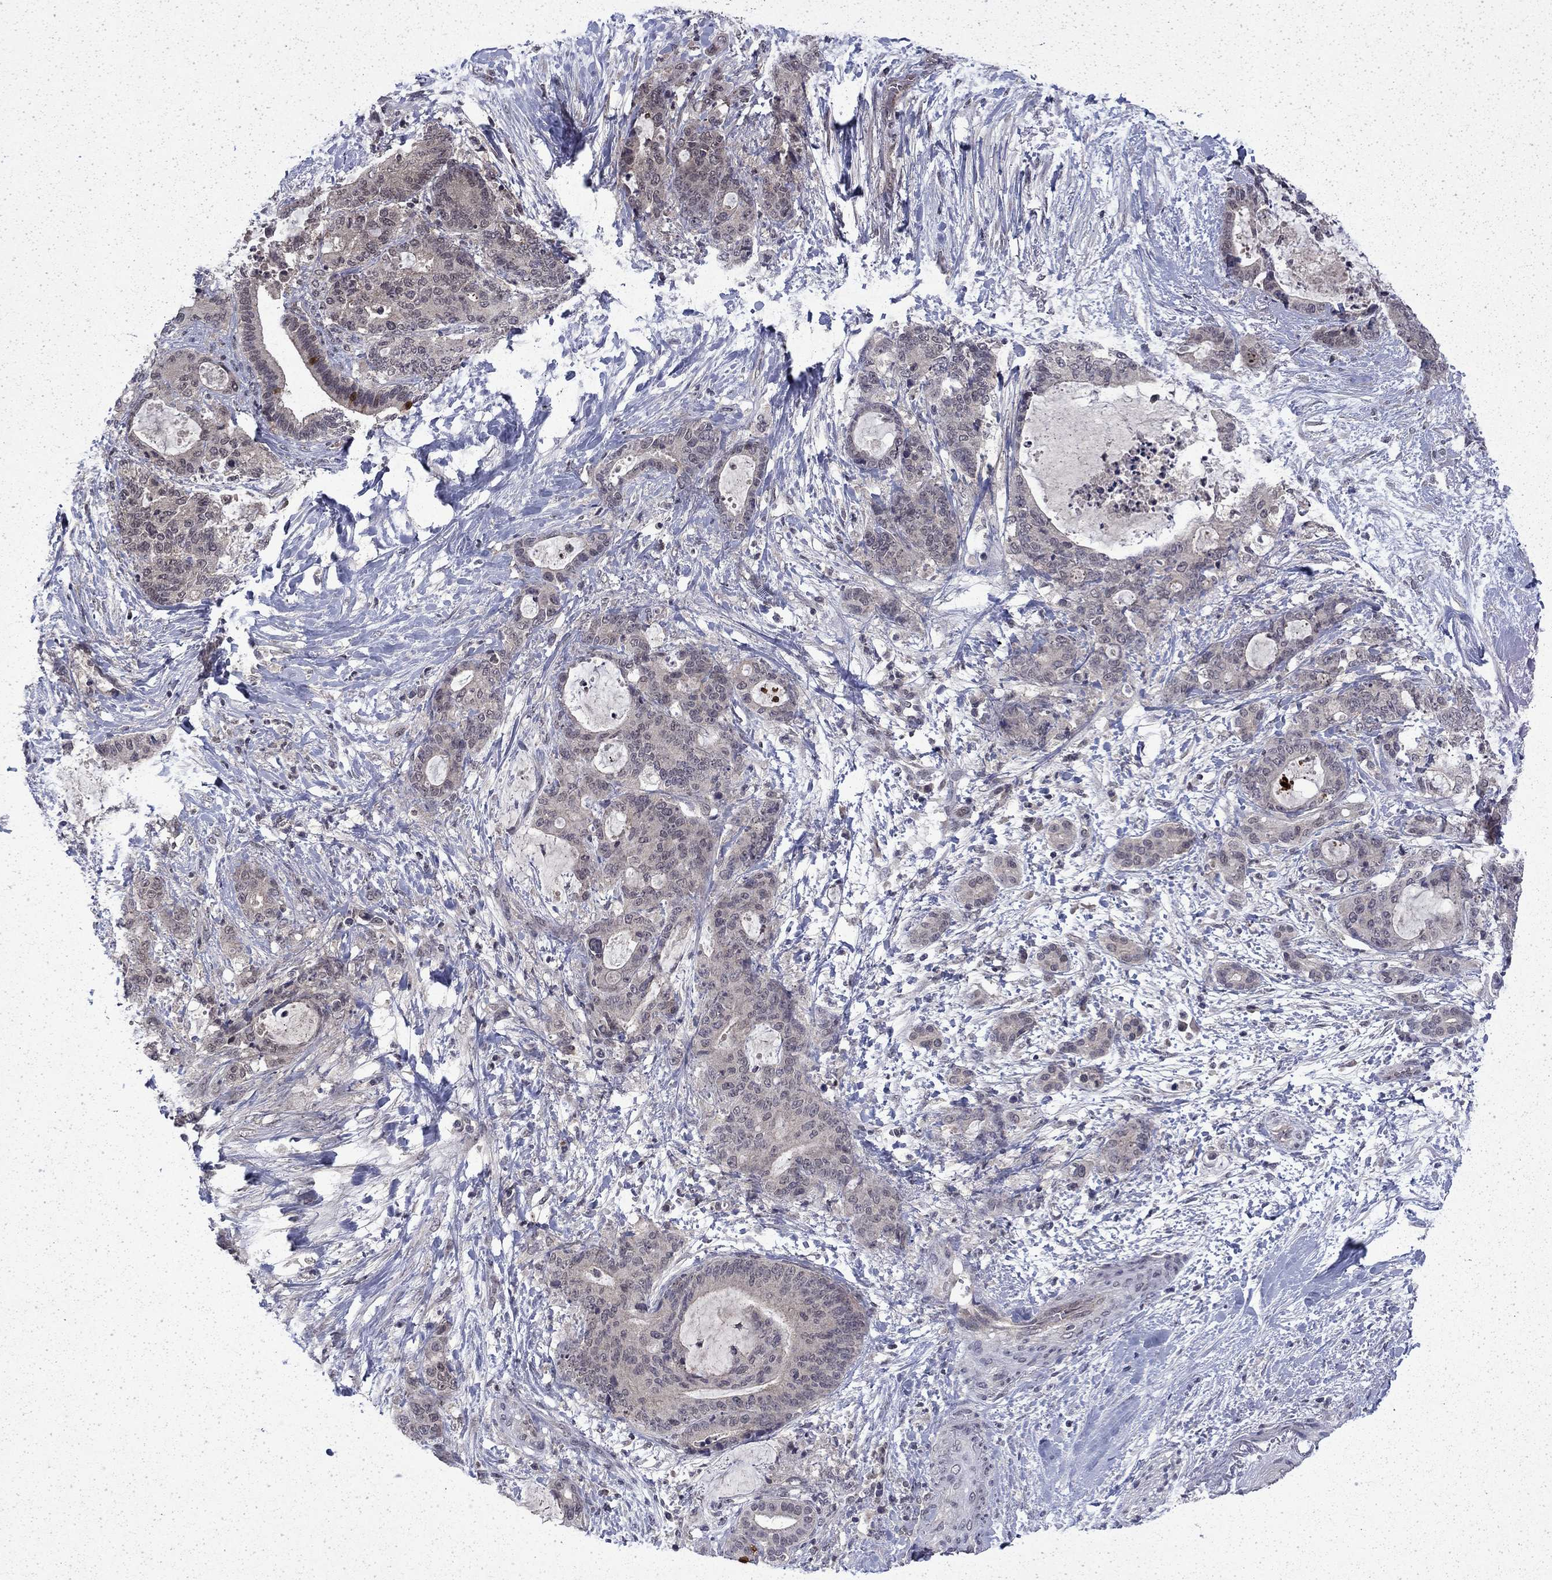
{"staining": {"intensity": "negative", "quantity": "none", "location": "none"}, "tissue": "liver cancer", "cell_type": "Tumor cells", "image_type": "cancer", "snomed": [{"axis": "morphology", "description": "Cholangiocarcinoma"}, {"axis": "topography", "description": "Liver"}], "caption": "High magnification brightfield microscopy of liver cancer (cholangiocarcinoma) stained with DAB (3,3'-diaminobenzidine) (brown) and counterstained with hematoxylin (blue): tumor cells show no significant positivity.", "gene": "CHAT", "patient": {"sex": "female", "age": 73}}